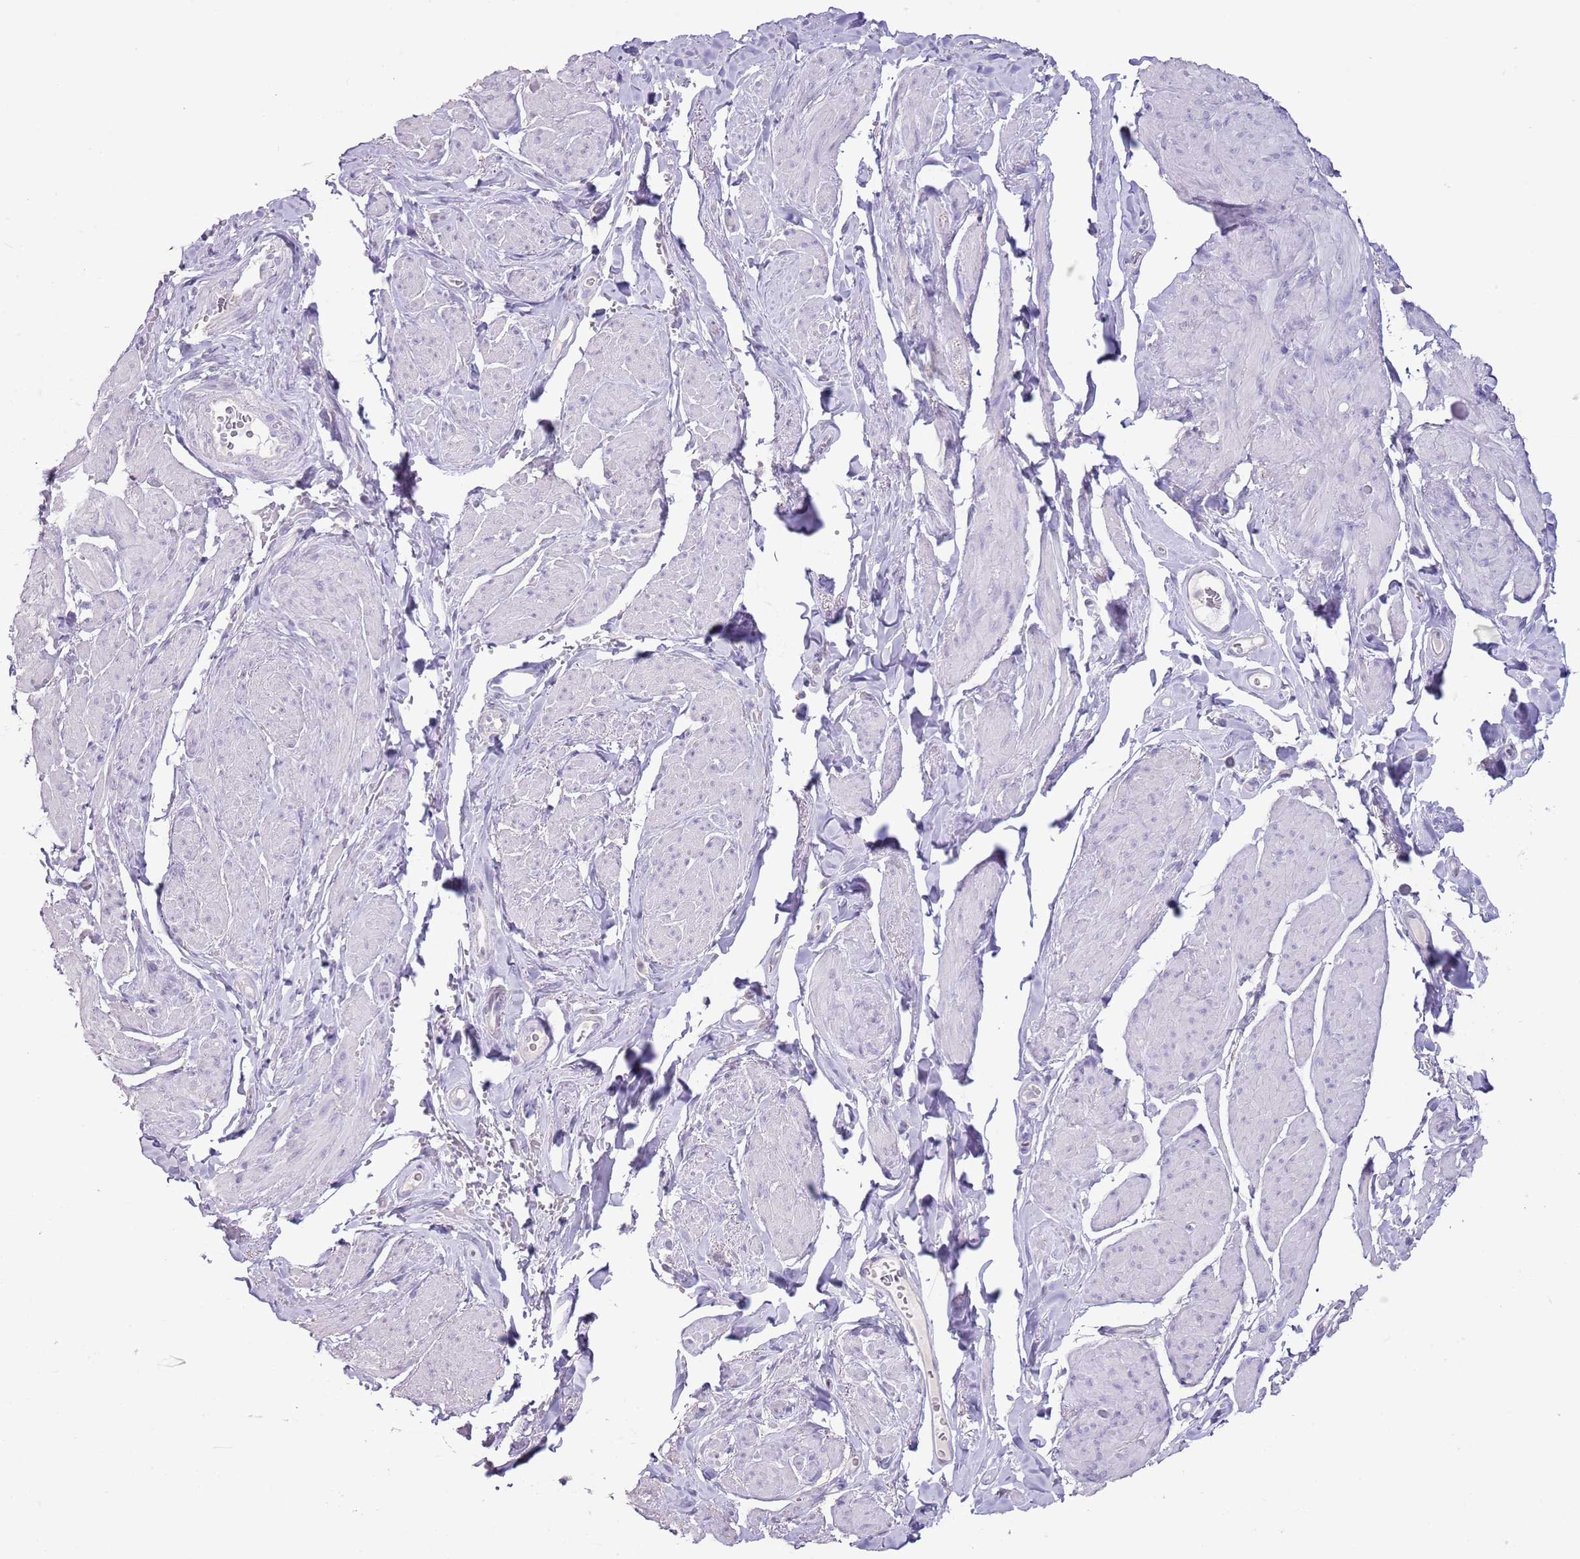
{"staining": {"intensity": "negative", "quantity": "none", "location": "none"}, "tissue": "smooth muscle", "cell_type": "Smooth muscle cells", "image_type": "normal", "snomed": [{"axis": "morphology", "description": "Normal tissue, NOS"}, {"axis": "topography", "description": "Smooth muscle"}, {"axis": "topography", "description": "Peripheral nerve tissue"}], "caption": "Immunohistochemistry (IHC) of benign human smooth muscle demonstrates no expression in smooth muscle cells. (Immunohistochemistry (IHC), brightfield microscopy, high magnification).", "gene": "BLOC1S2", "patient": {"sex": "male", "age": 69}}